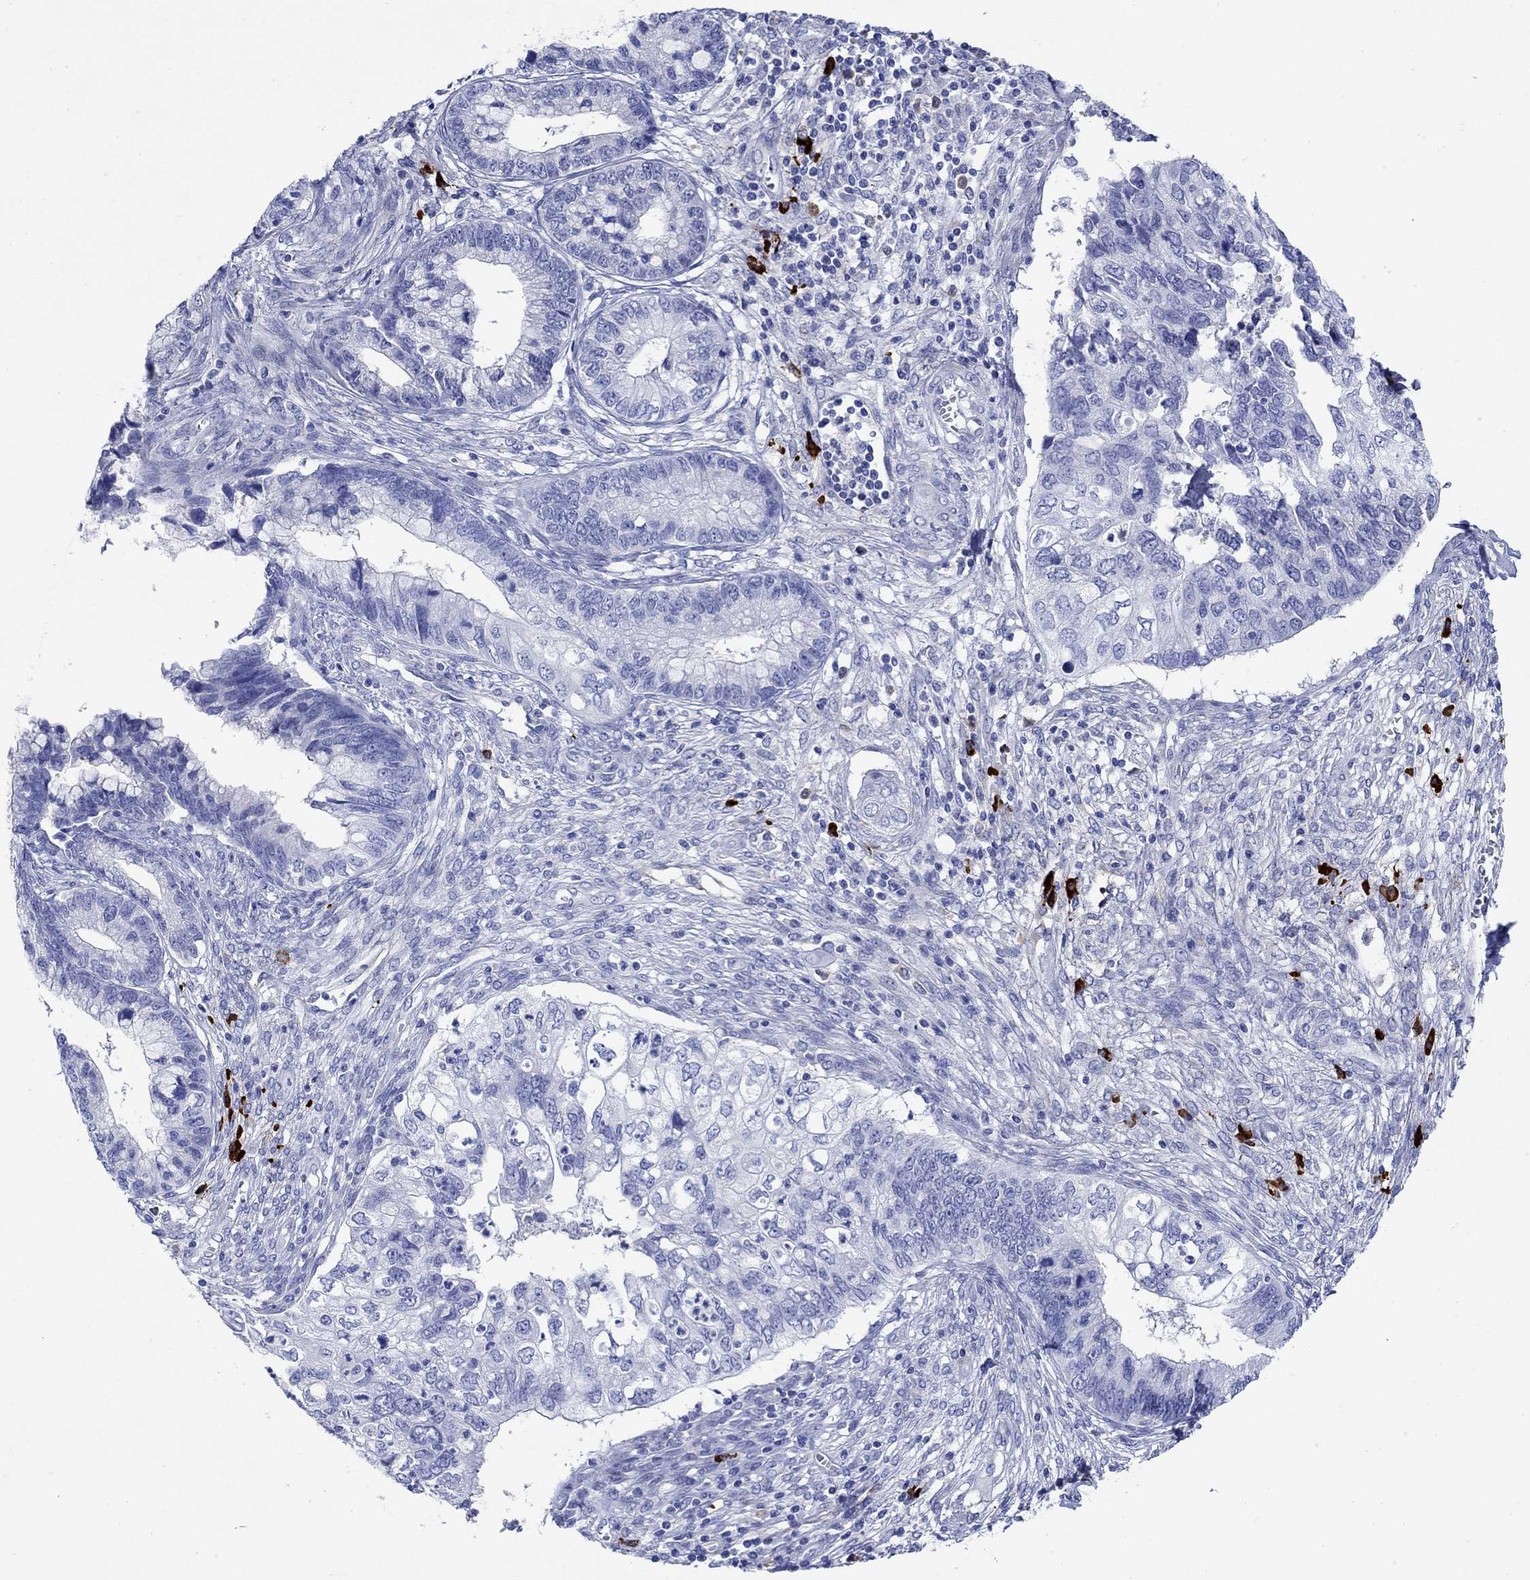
{"staining": {"intensity": "negative", "quantity": "none", "location": "none"}, "tissue": "cervical cancer", "cell_type": "Tumor cells", "image_type": "cancer", "snomed": [{"axis": "morphology", "description": "Adenocarcinoma, NOS"}, {"axis": "topography", "description": "Cervix"}], "caption": "Cervical cancer was stained to show a protein in brown. There is no significant positivity in tumor cells. (Stains: DAB (3,3'-diaminobenzidine) immunohistochemistry with hematoxylin counter stain, Microscopy: brightfield microscopy at high magnification).", "gene": "P2RY6", "patient": {"sex": "female", "age": 44}}